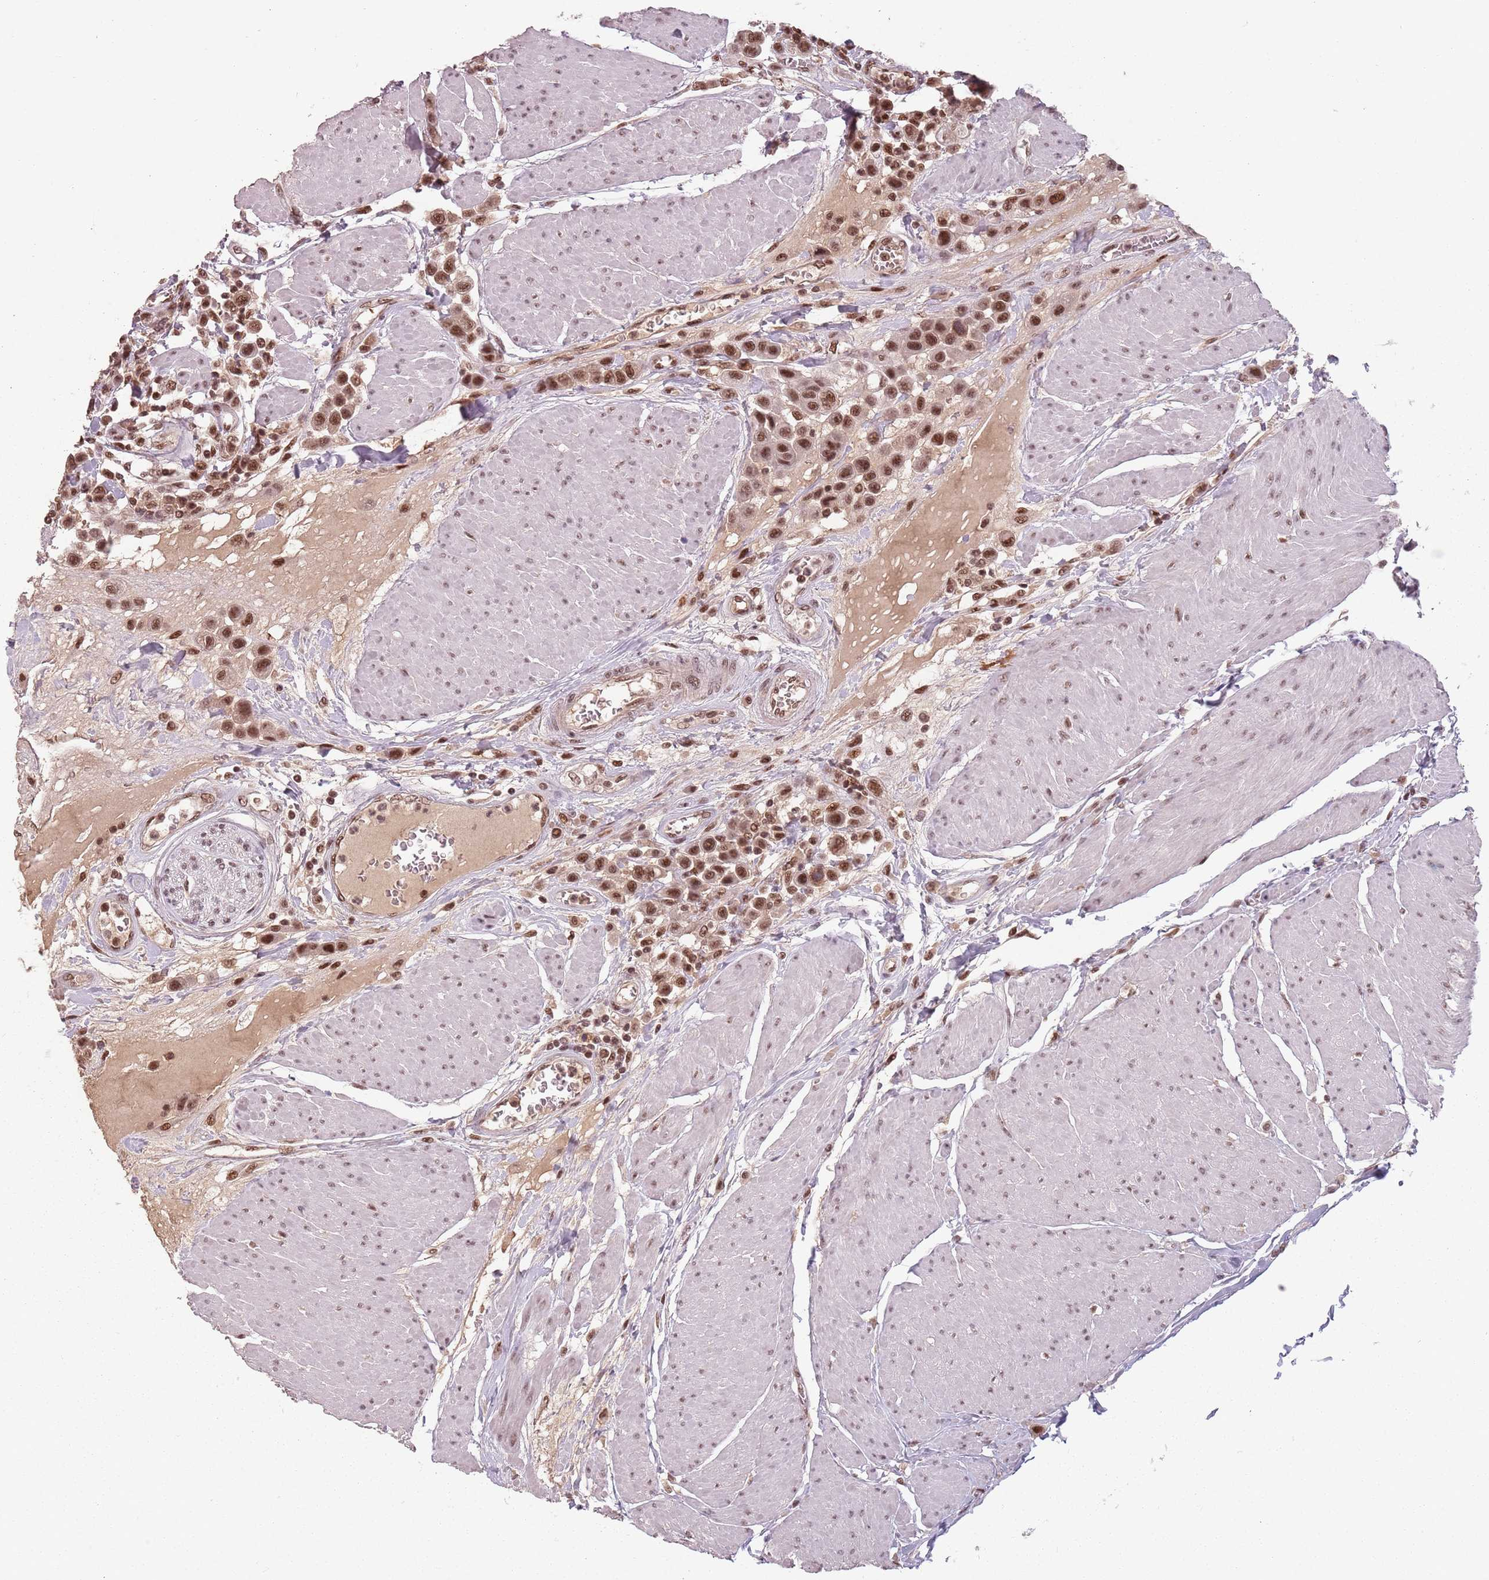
{"staining": {"intensity": "strong", "quantity": ">75%", "location": "nuclear"}, "tissue": "urothelial cancer", "cell_type": "Tumor cells", "image_type": "cancer", "snomed": [{"axis": "morphology", "description": "Urothelial carcinoma, High grade"}, {"axis": "topography", "description": "Urinary bladder"}], "caption": "A micrograph of human urothelial carcinoma (high-grade) stained for a protein reveals strong nuclear brown staining in tumor cells.", "gene": "NCBP1", "patient": {"sex": "male", "age": 50}}